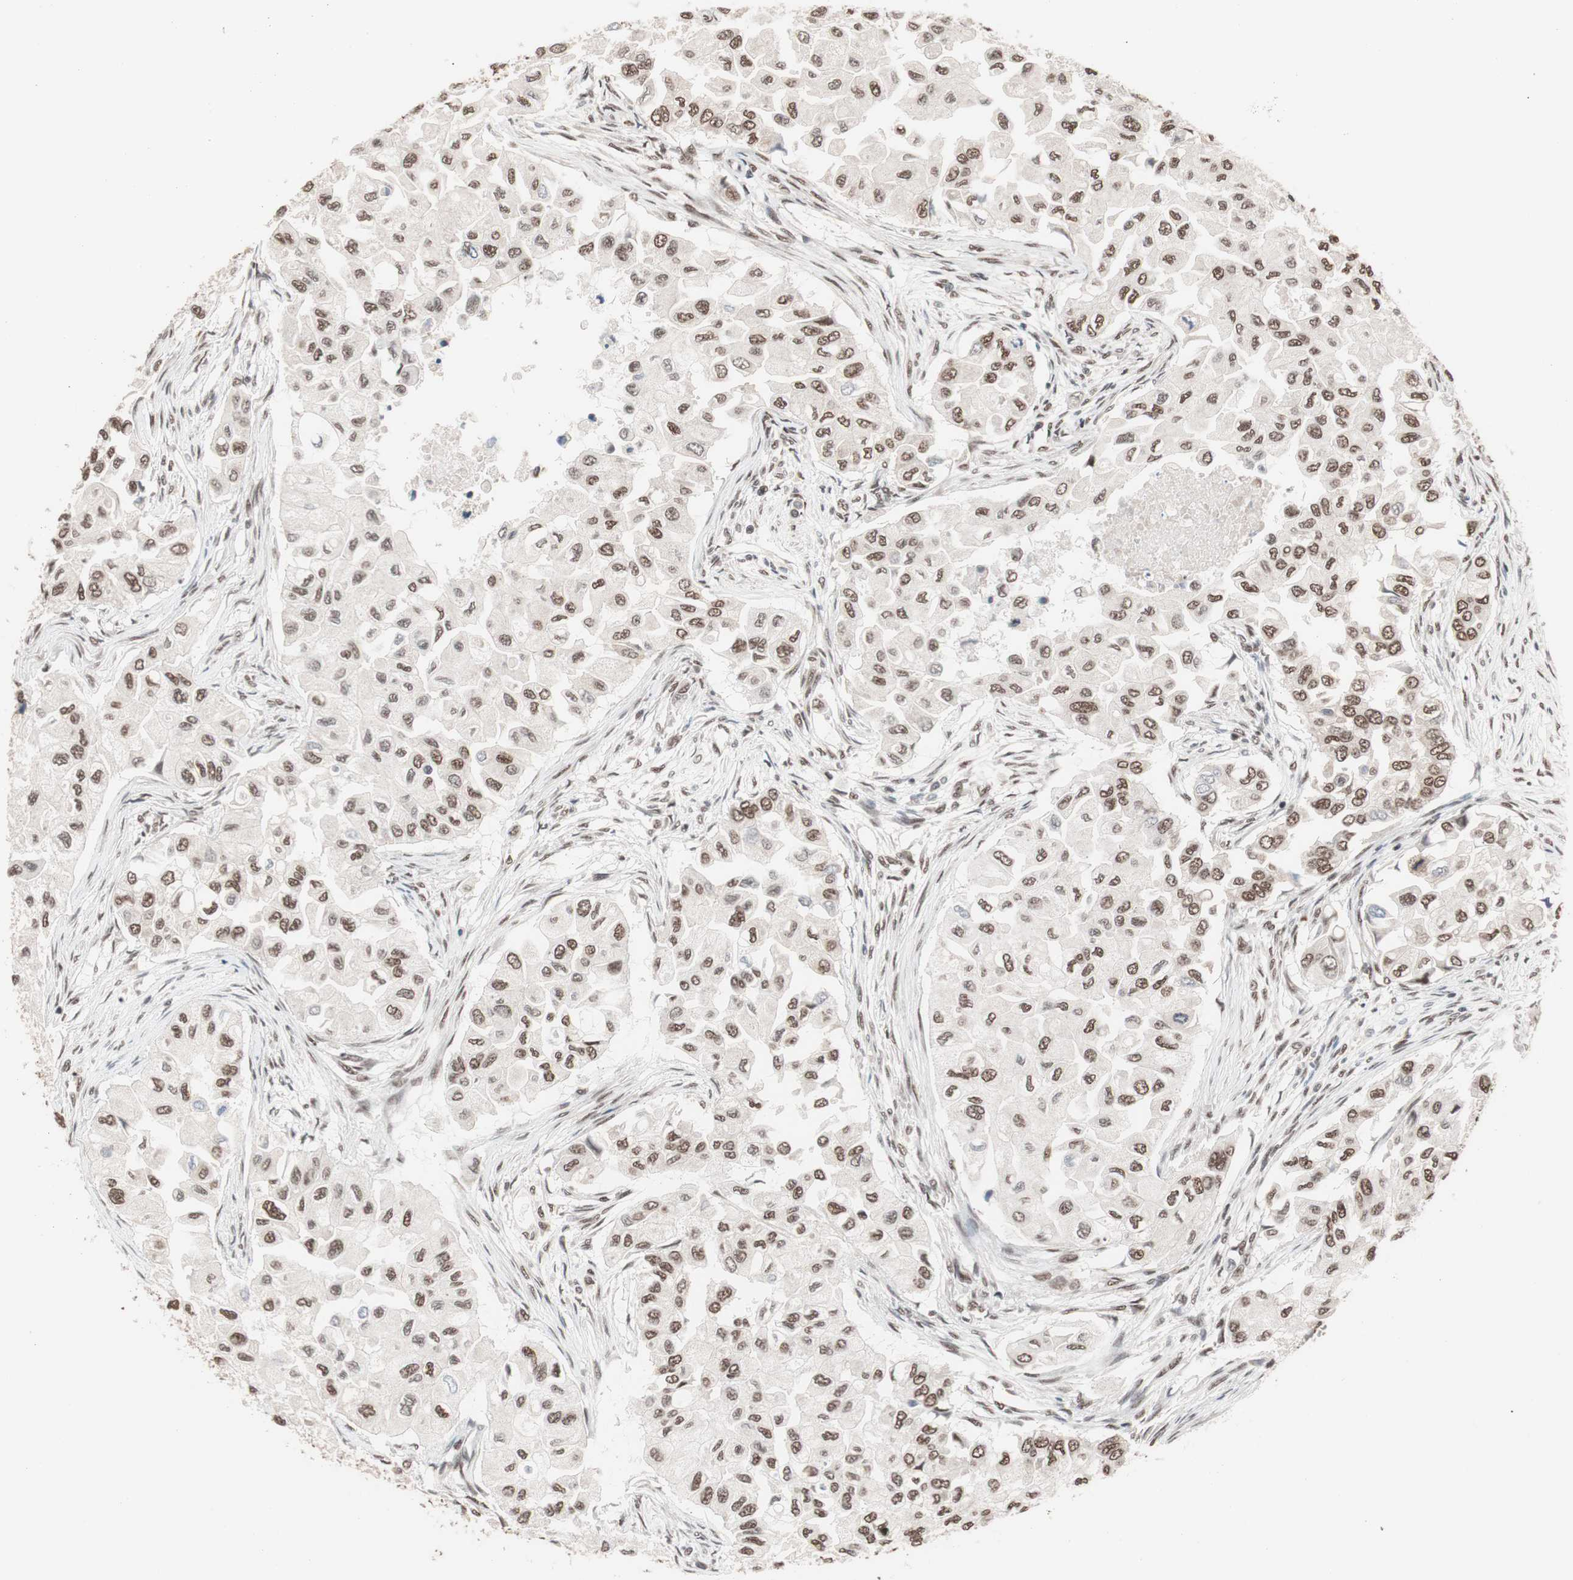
{"staining": {"intensity": "moderate", "quantity": ">75%", "location": "nuclear"}, "tissue": "breast cancer", "cell_type": "Tumor cells", "image_type": "cancer", "snomed": [{"axis": "morphology", "description": "Normal tissue, NOS"}, {"axis": "morphology", "description": "Duct carcinoma"}, {"axis": "topography", "description": "Breast"}], "caption": "IHC image of neoplastic tissue: human breast invasive ductal carcinoma stained using IHC displays medium levels of moderate protein expression localized specifically in the nuclear of tumor cells, appearing as a nuclear brown color.", "gene": "CHAMP1", "patient": {"sex": "female", "age": 49}}